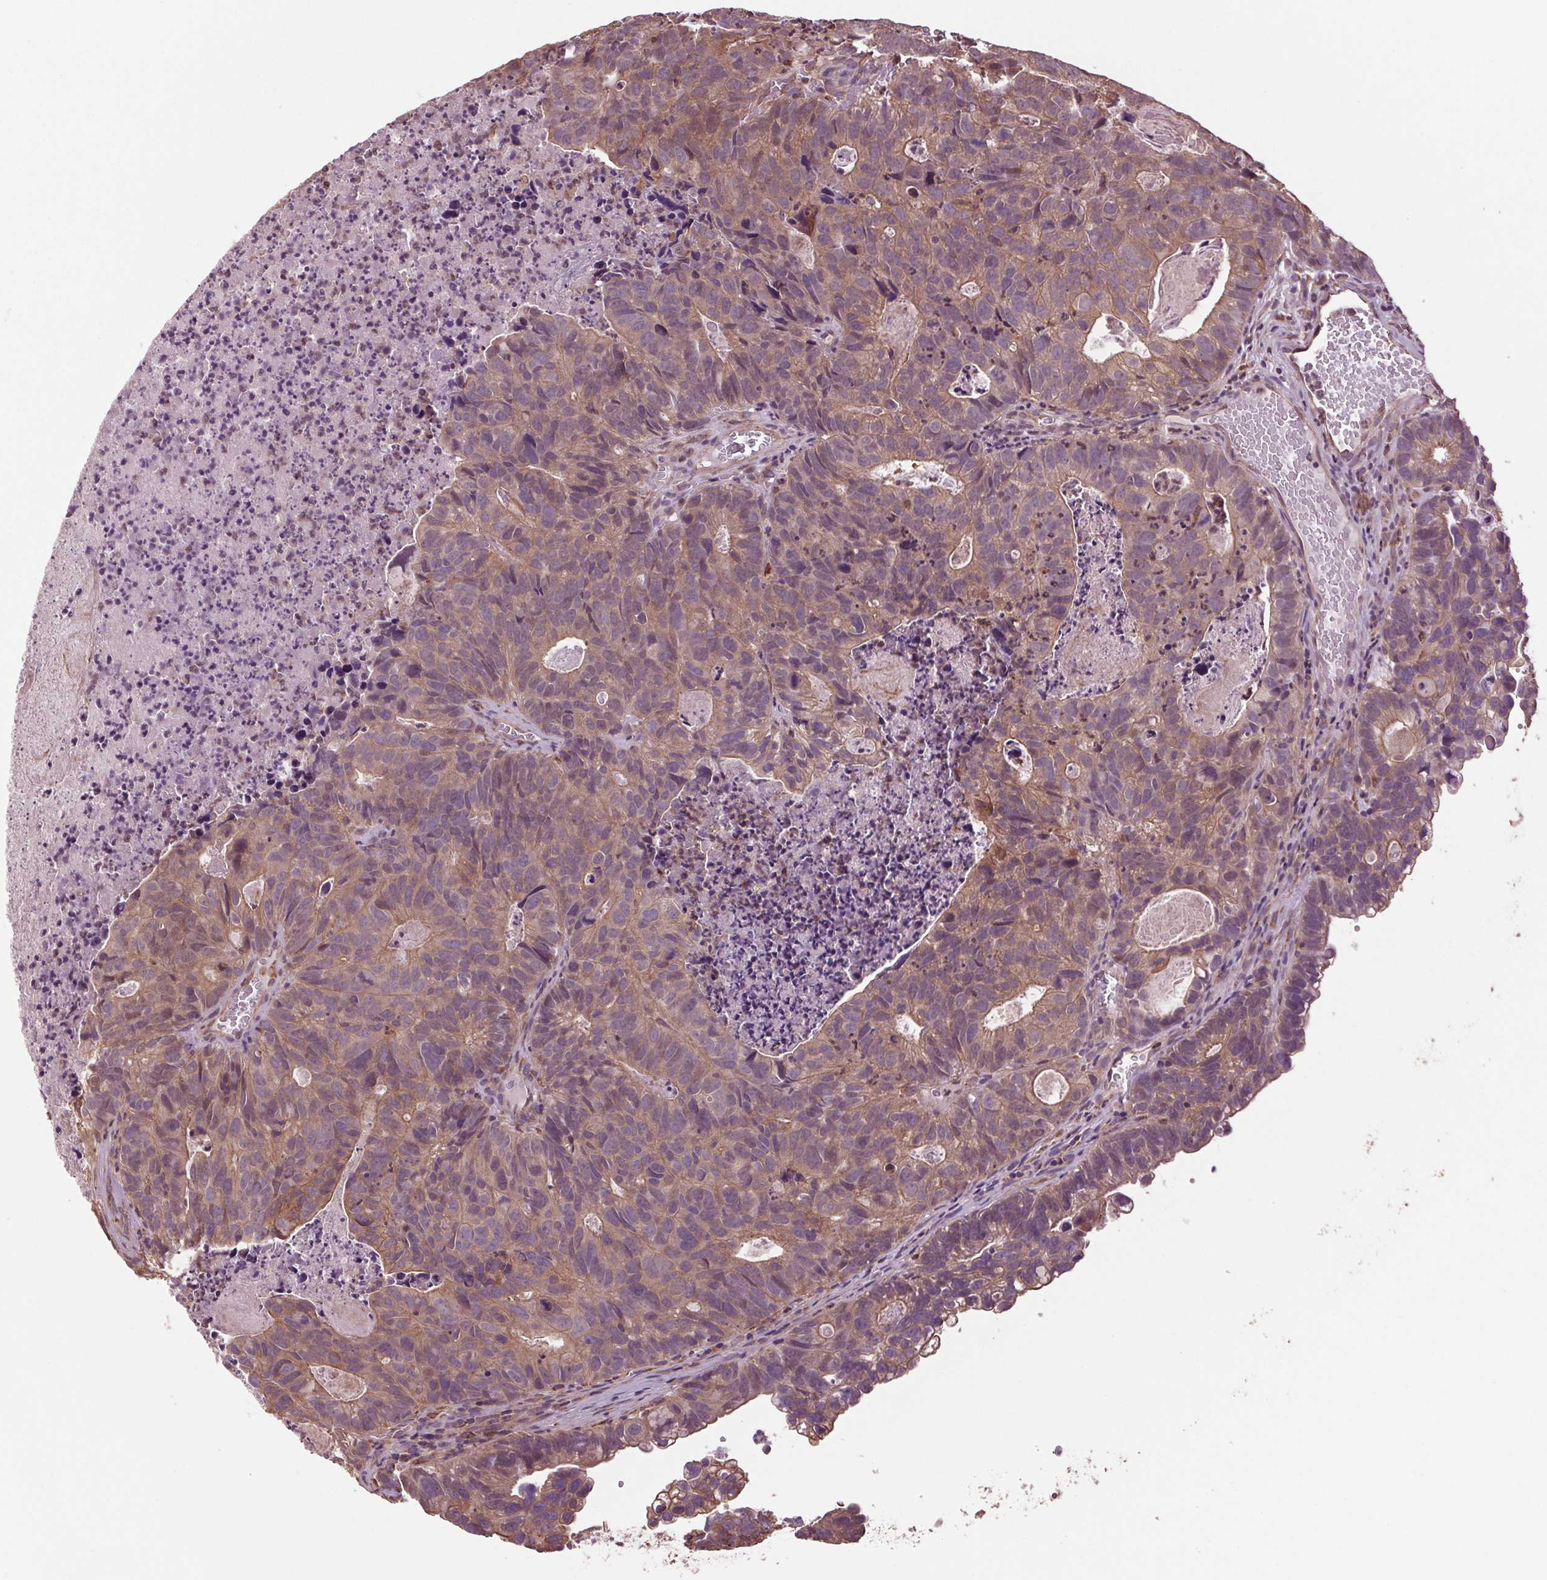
{"staining": {"intensity": "weak", "quantity": ">75%", "location": "cytoplasmic/membranous"}, "tissue": "head and neck cancer", "cell_type": "Tumor cells", "image_type": "cancer", "snomed": [{"axis": "morphology", "description": "Adenocarcinoma, NOS"}, {"axis": "topography", "description": "Head-Neck"}], "caption": "The image displays a brown stain indicating the presence of a protein in the cytoplasmic/membranous of tumor cells in head and neck cancer (adenocarcinoma).", "gene": "RNPEP", "patient": {"sex": "male", "age": 62}}